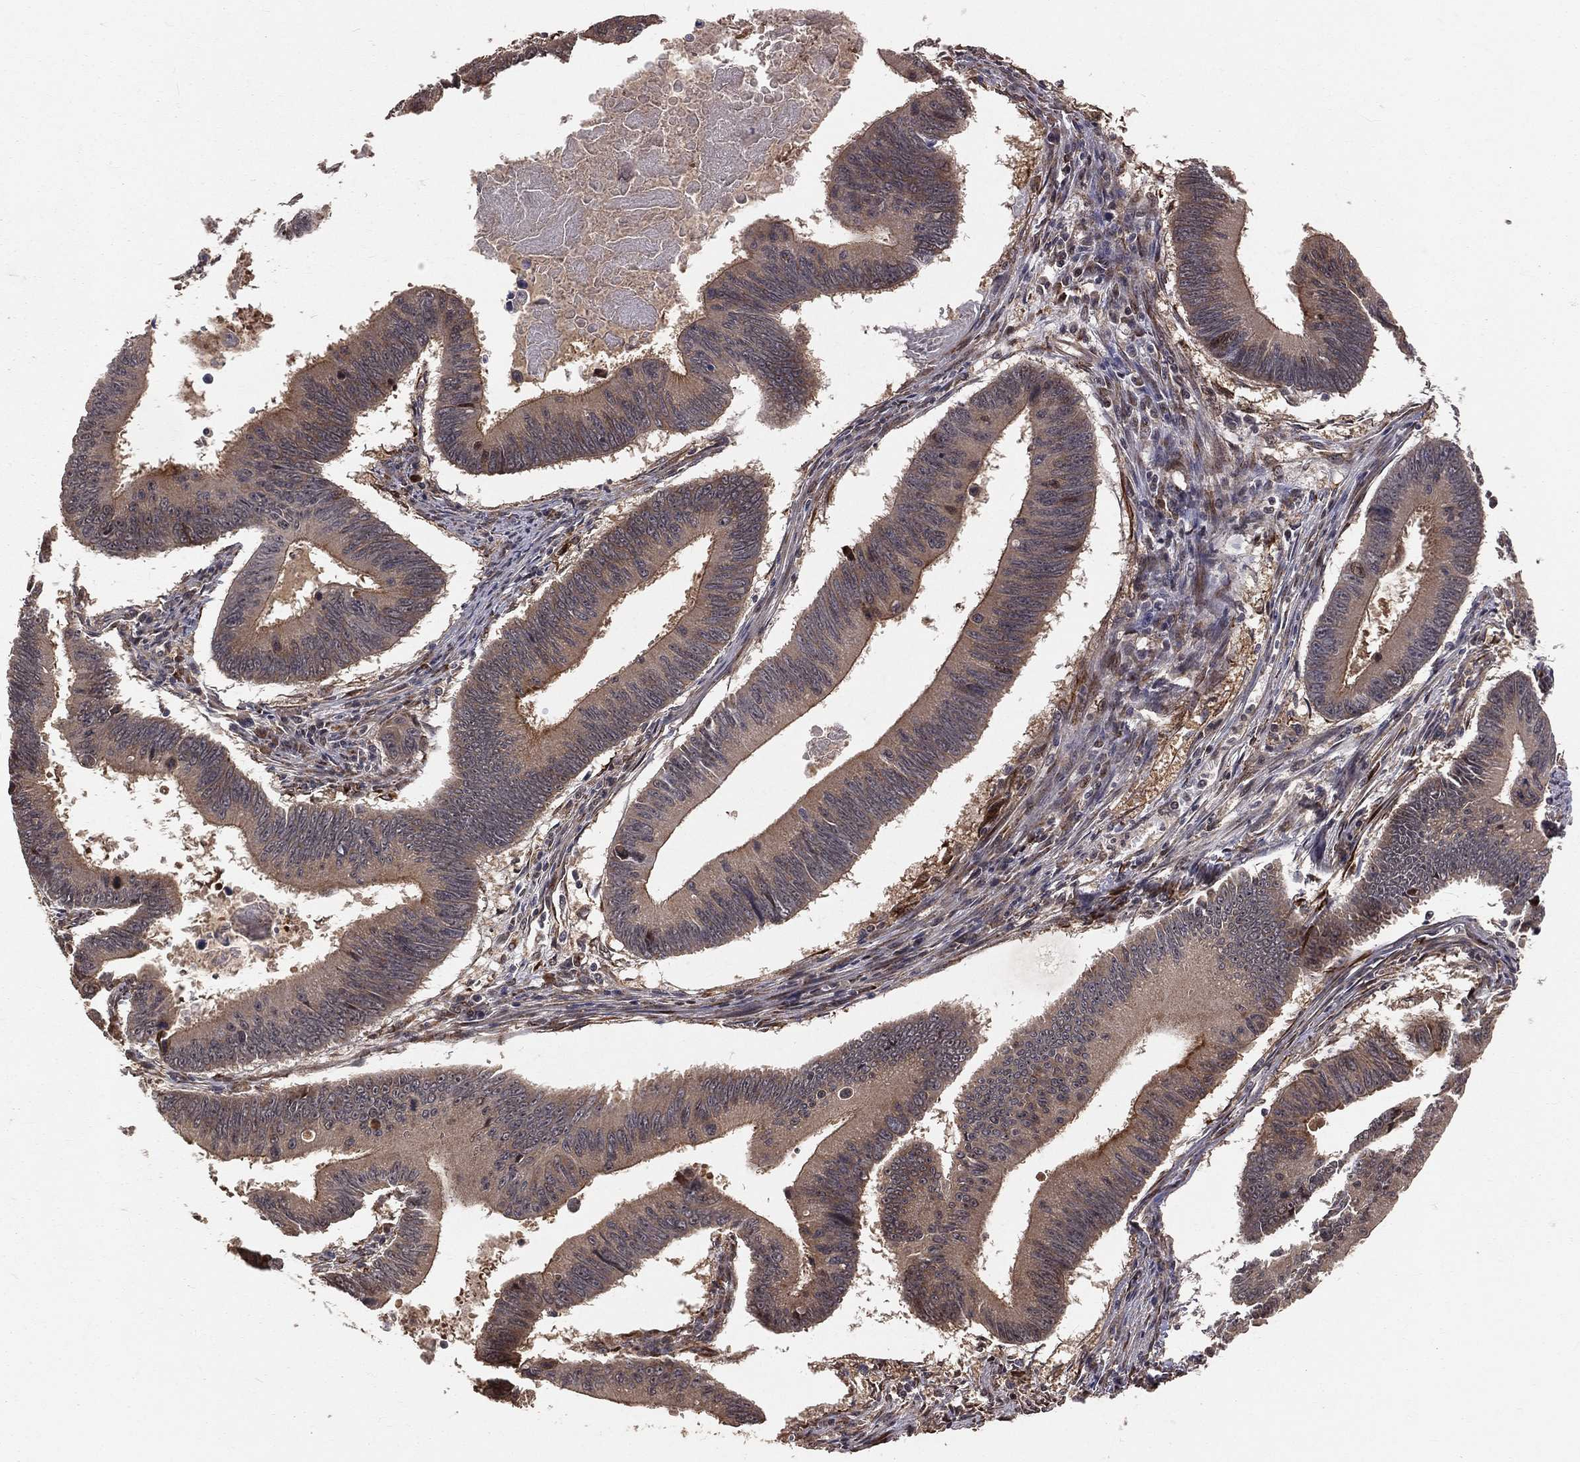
{"staining": {"intensity": "moderate", "quantity": "<25%", "location": "cytoplasmic/membranous,nuclear"}, "tissue": "colorectal cancer", "cell_type": "Tumor cells", "image_type": "cancer", "snomed": [{"axis": "morphology", "description": "Adenocarcinoma, NOS"}, {"axis": "topography", "description": "Colon"}], "caption": "Adenocarcinoma (colorectal) stained with IHC displays moderate cytoplasmic/membranous and nuclear staining in approximately <25% of tumor cells.", "gene": "MAPK1", "patient": {"sex": "female", "age": 87}}